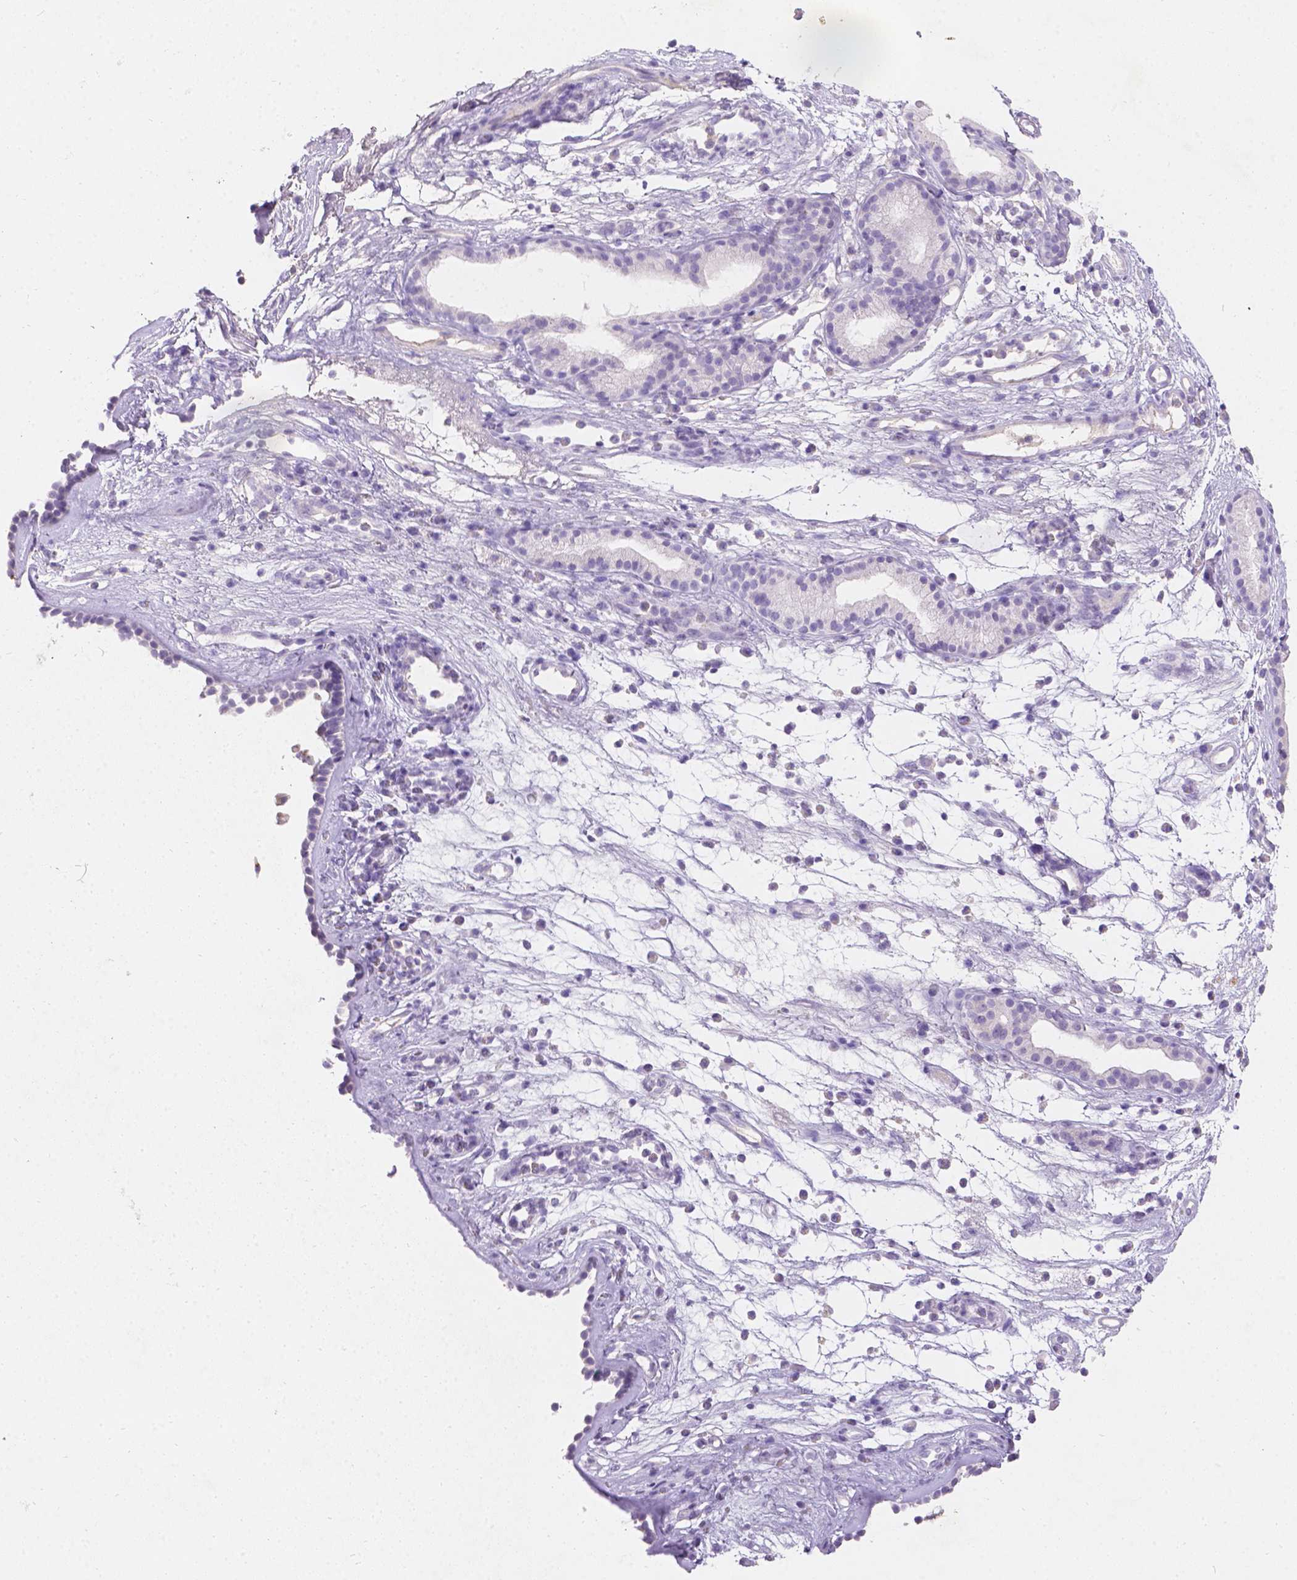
{"staining": {"intensity": "weak", "quantity": "<25%", "location": "cytoplasmic/membranous"}, "tissue": "nasopharynx", "cell_type": "Respiratory epithelial cells", "image_type": "normal", "snomed": [{"axis": "morphology", "description": "Normal tissue, NOS"}, {"axis": "topography", "description": "Nasopharynx"}], "caption": "DAB immunohistochemical staining of unremarkable nasopharynx demonstrates no significant expression in respiratory epithelial cells.", "gene": "GAL3ST2", "patient": {"sex": "male", "age": 77}}